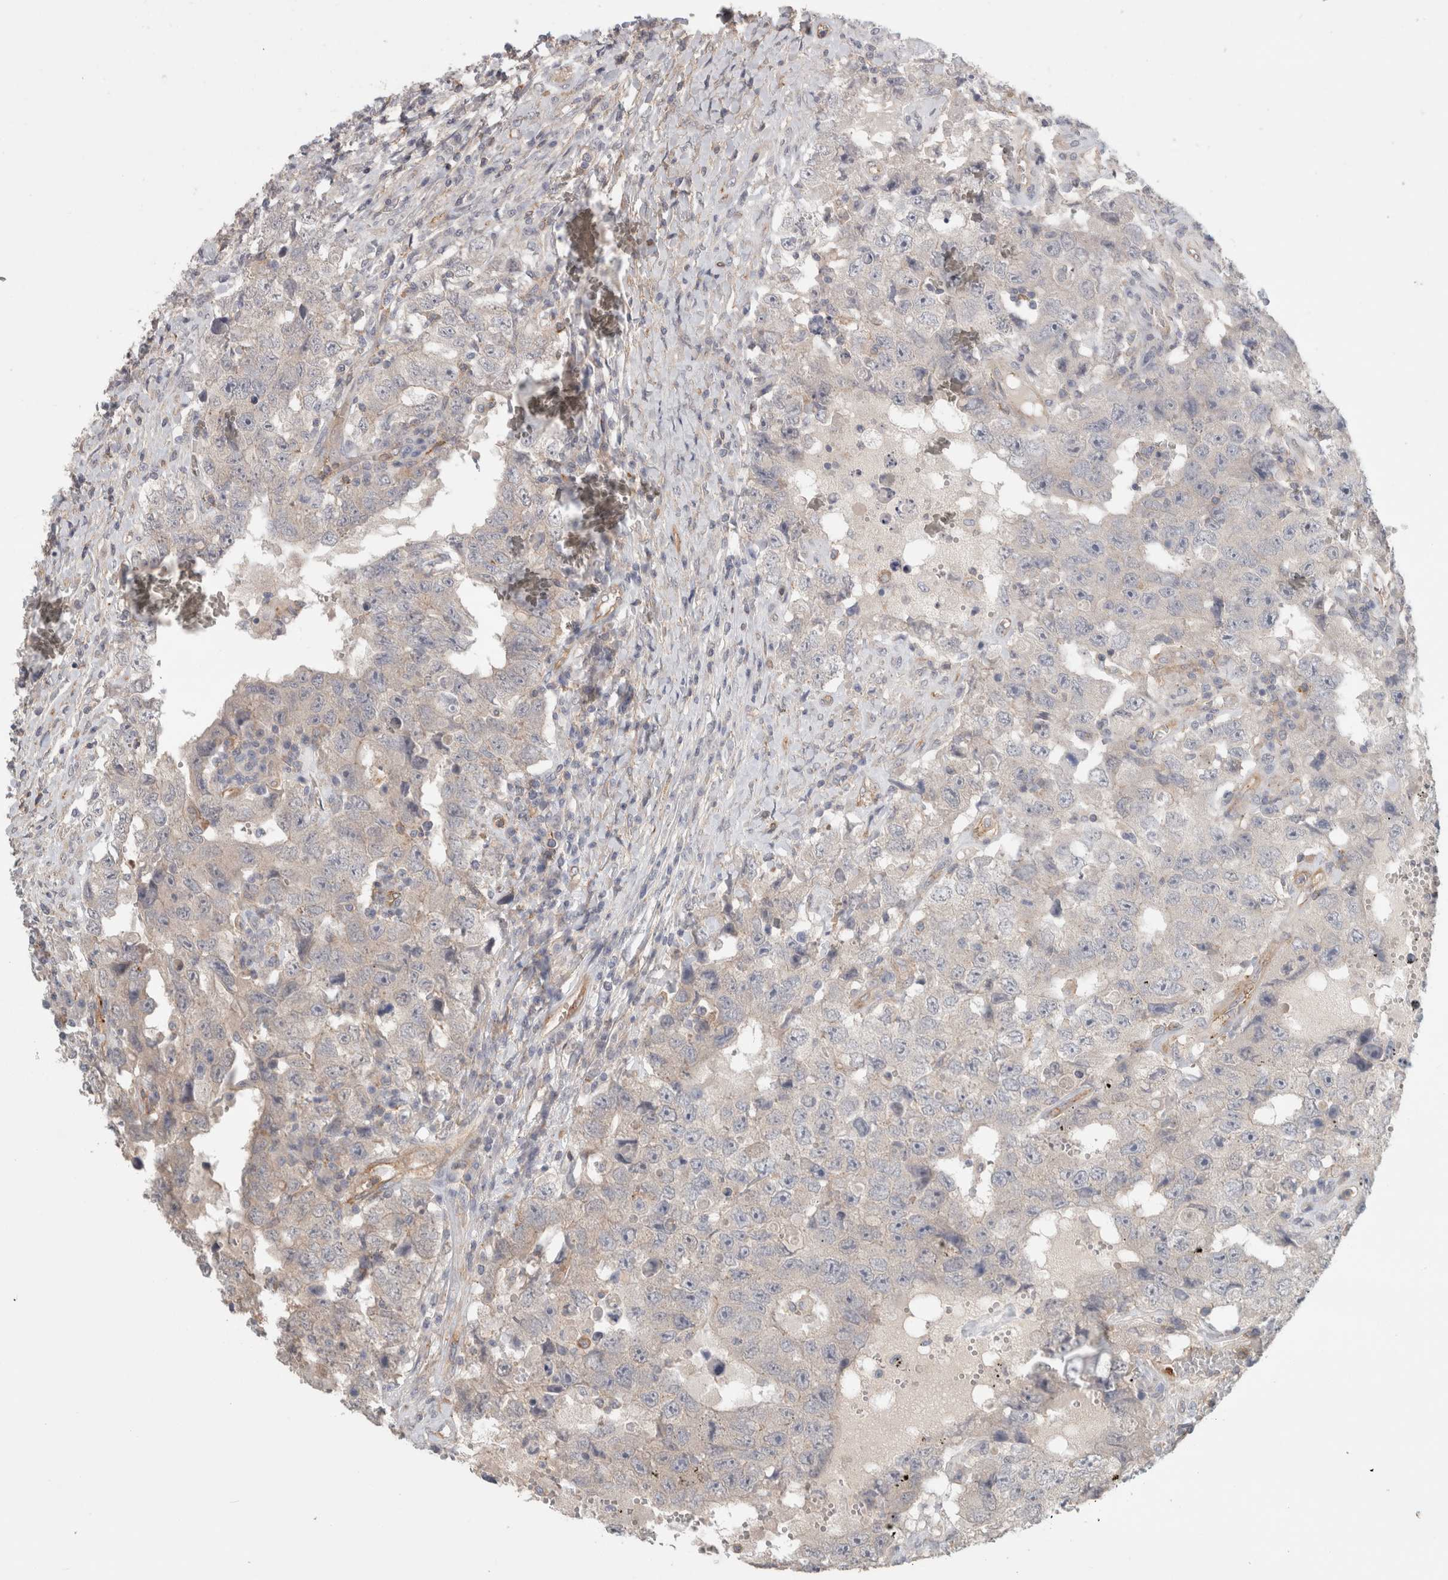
{"staining": {"intensity": "negative", "quantity": "none", "location": "none"}, "tissue": "testis cancer", "cell_type": "Tumor cells", "image_type": "cancer", "snomed": [{"axis": "morphology", "description": "Carcinoma, Embryonal, NOS"}, {"axis": "topography", "description": "Testis"}], "caption": "IHC micrograph of human embryonal carcinoma (testis) stained for a protein (brown), which reveals no staining in tumor cells. The staining was performed using DAB to visualize the protein expression in brown, while the nuclei were stained in blue with hematoxylin (Magnification: 20x).", "gene": "RASAL2", "patient": {"sex": "male", "age": 26}}